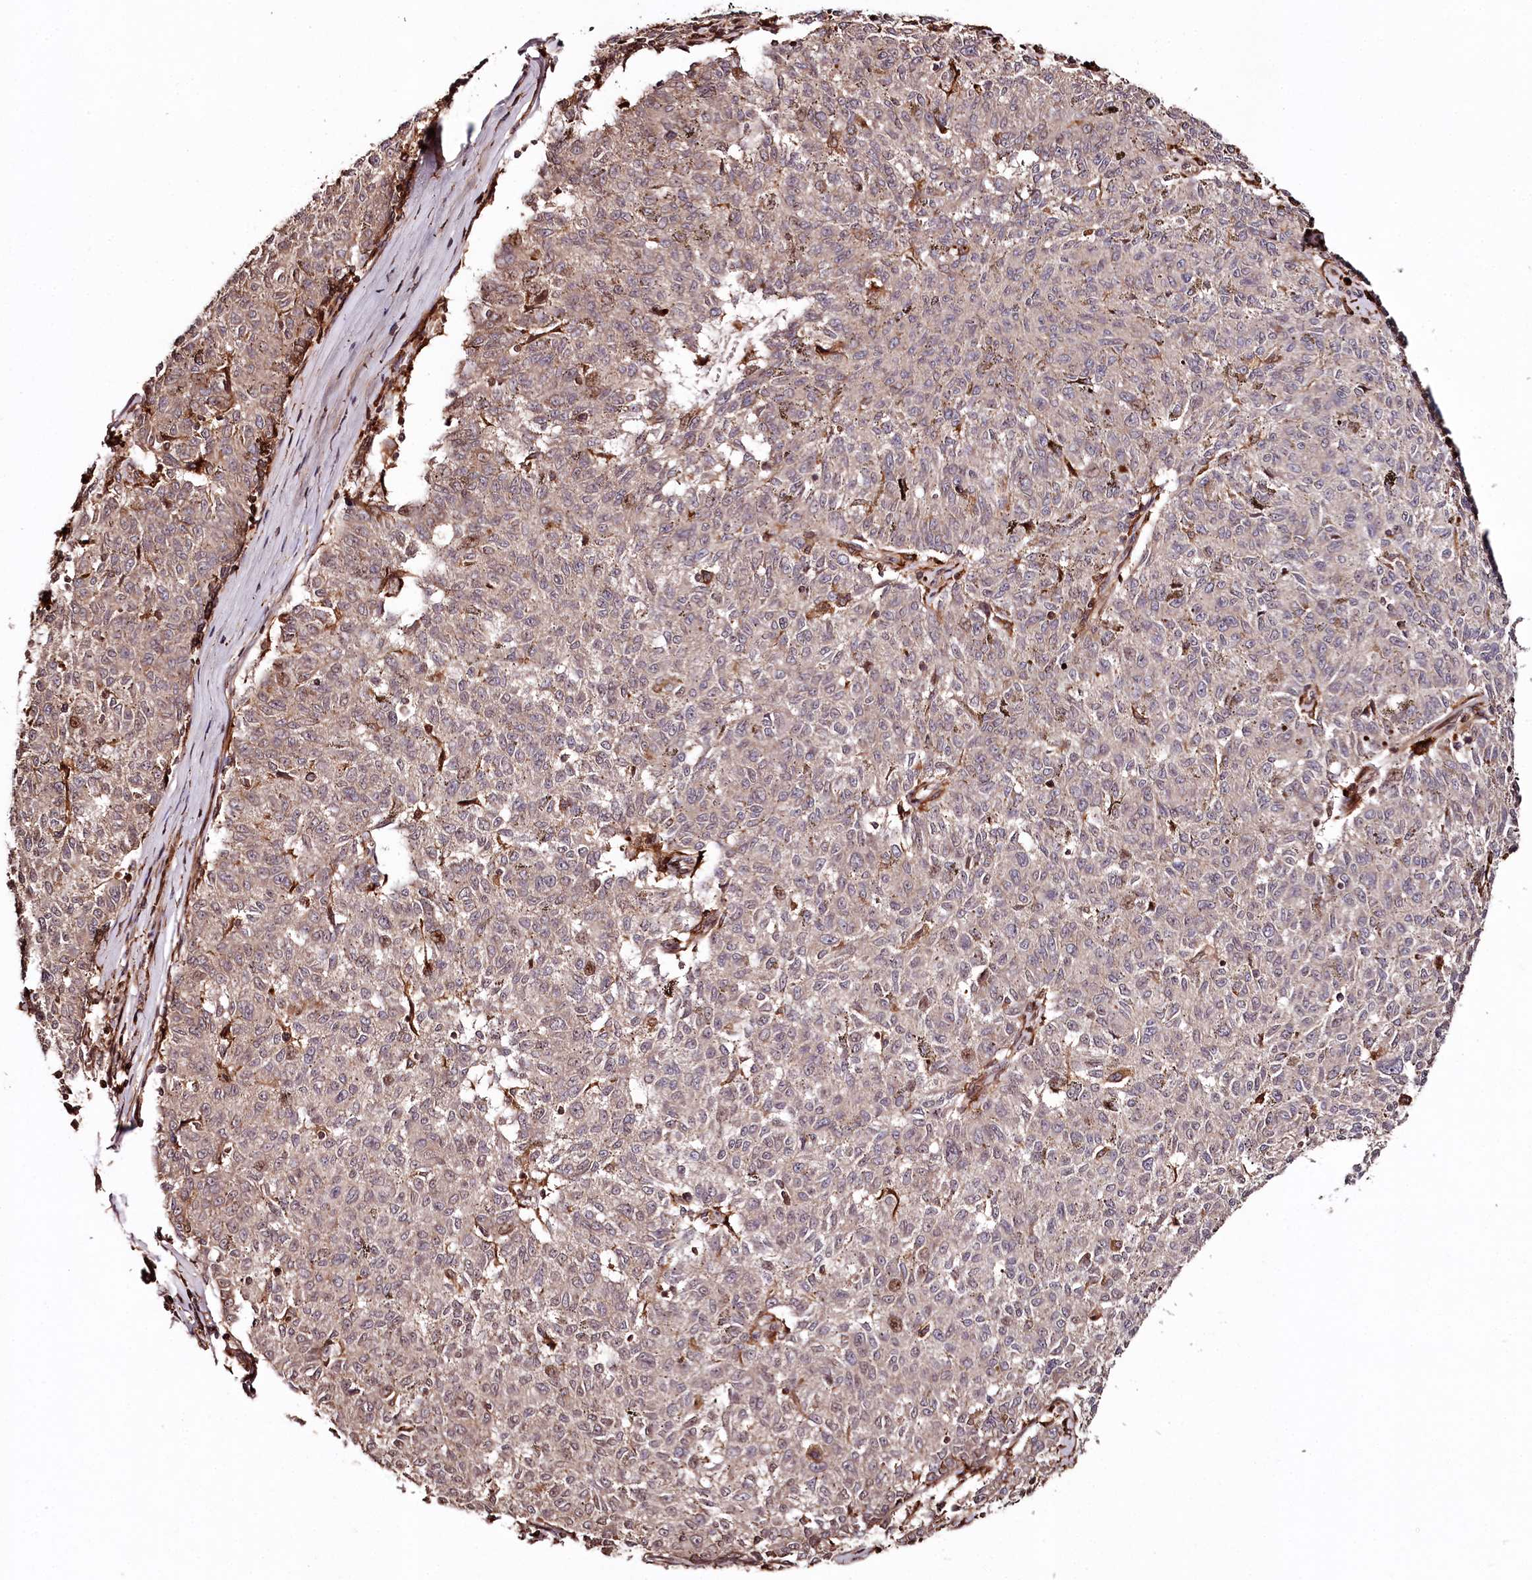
{"staining": {"intensity": "moderate", "quantity": "25%-75%", "location": "nuclear"}, "tissue": "melanoma", "cell_type": "Tumor cells", "image_type": "cancer", "snomed": [{"axis": "morphology", "description": "Malignant melanoma, NOS"}, {"axis": "topography", "description": "Skin"}], "caption": "DAB (3,3'-diaminobenzidine) immunohistochemical staining of melanoma demonstrates moderate nuclear protein staining in about 25%-75% of tumor cells.", "gene": "KIF14", "patient": {"sex": "female", "age": 72}}